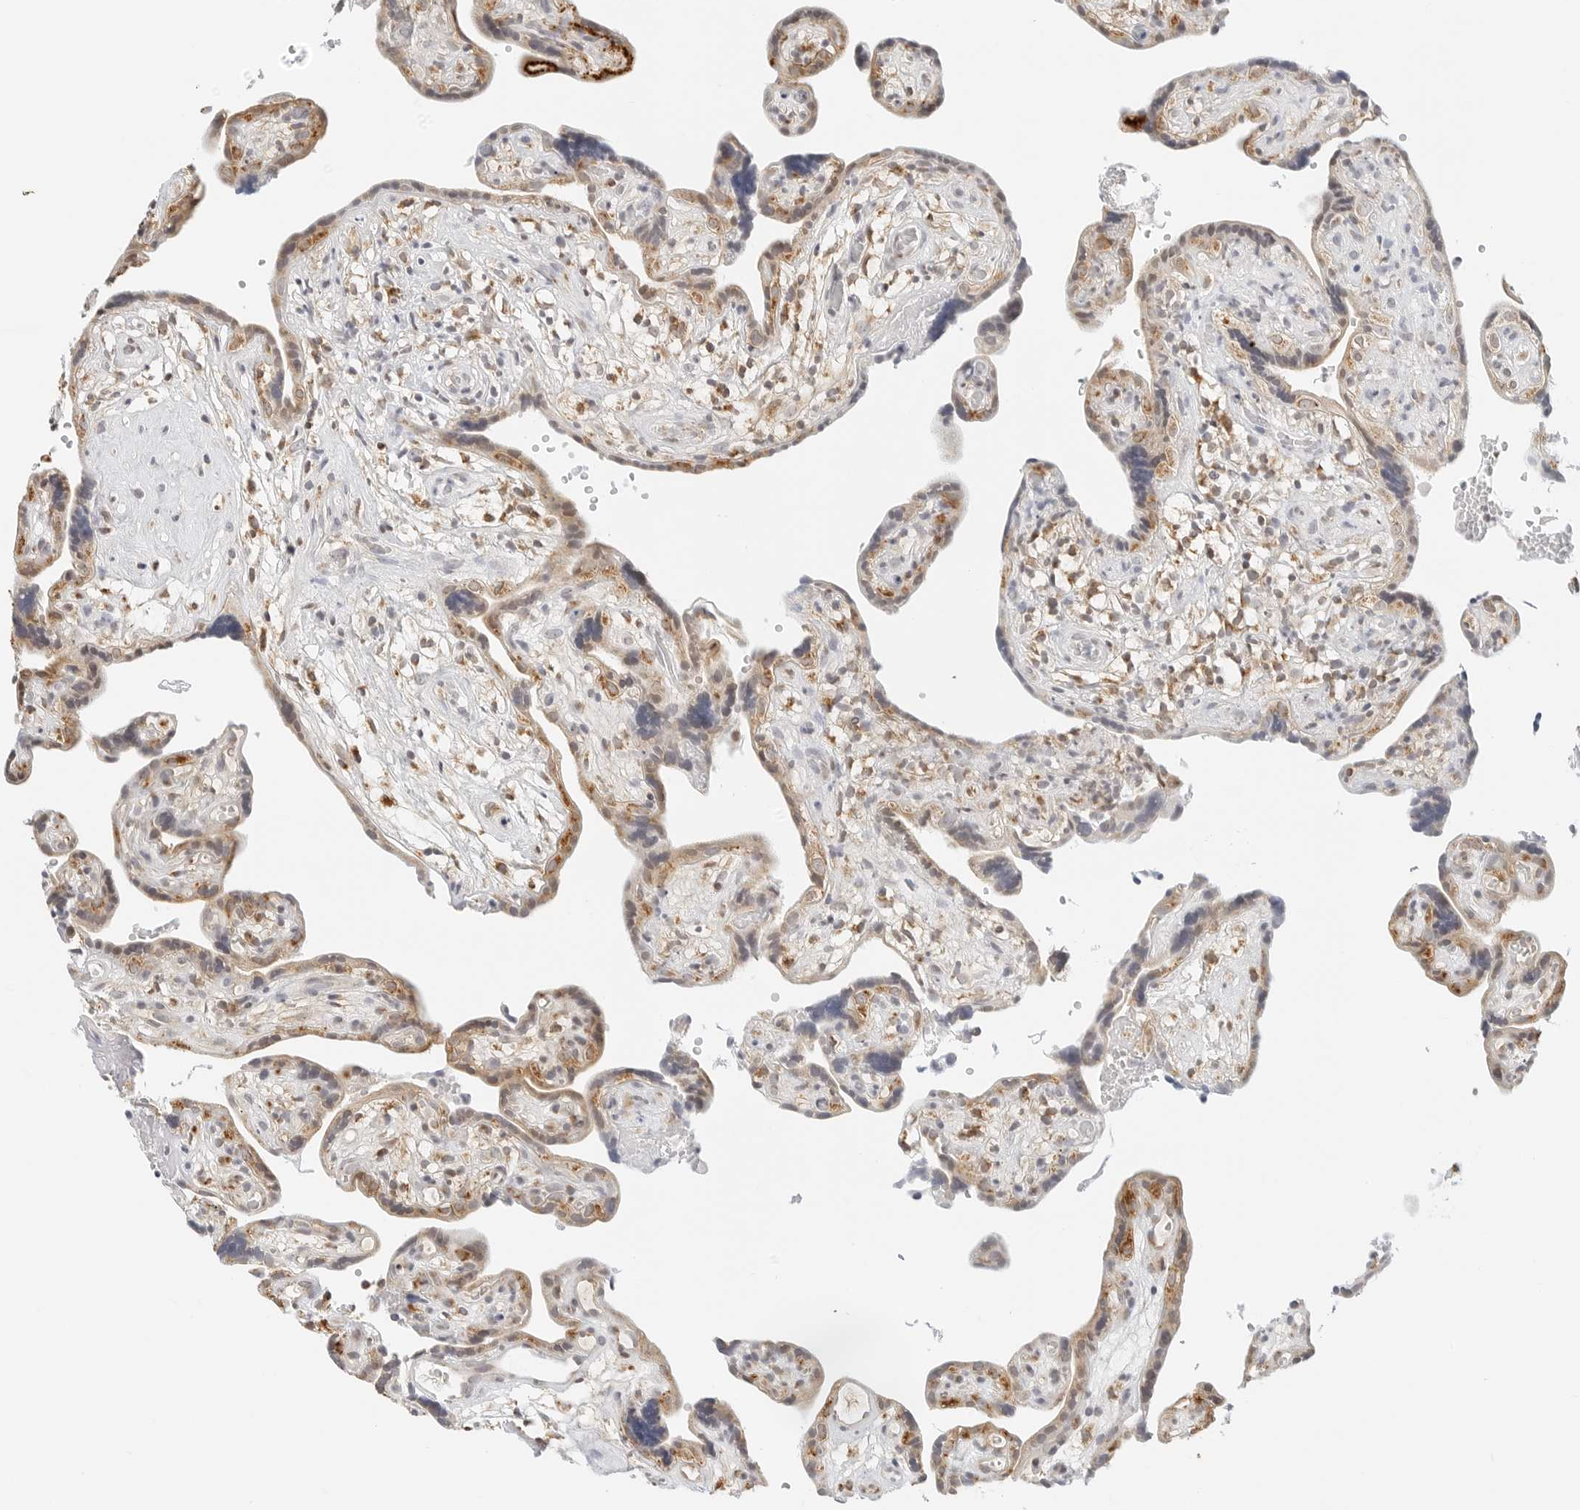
{"staining": {"intensity": "moderate", "quantity": "25%-75%", "location": "cytoplasmic/membranous"}, "tissue": "placenta", "cell_type": "Decidual cells", "image_type": "normal", "snomed": [{"axis": "morphology", "description": "Normal tissue, NOS"}, {"axis": "topography", "description": "Placenta"}], "caption": "IHC of normal human placenta exhibits medium levels of moderate cytoplasmic/membranous positivity in approximately 25%-75% of decidual cells. (Brightfield microscopy of DAB IHC at high magnification).", "gene": "ATL1", "patient": {"sex": "female", "age": 30}}